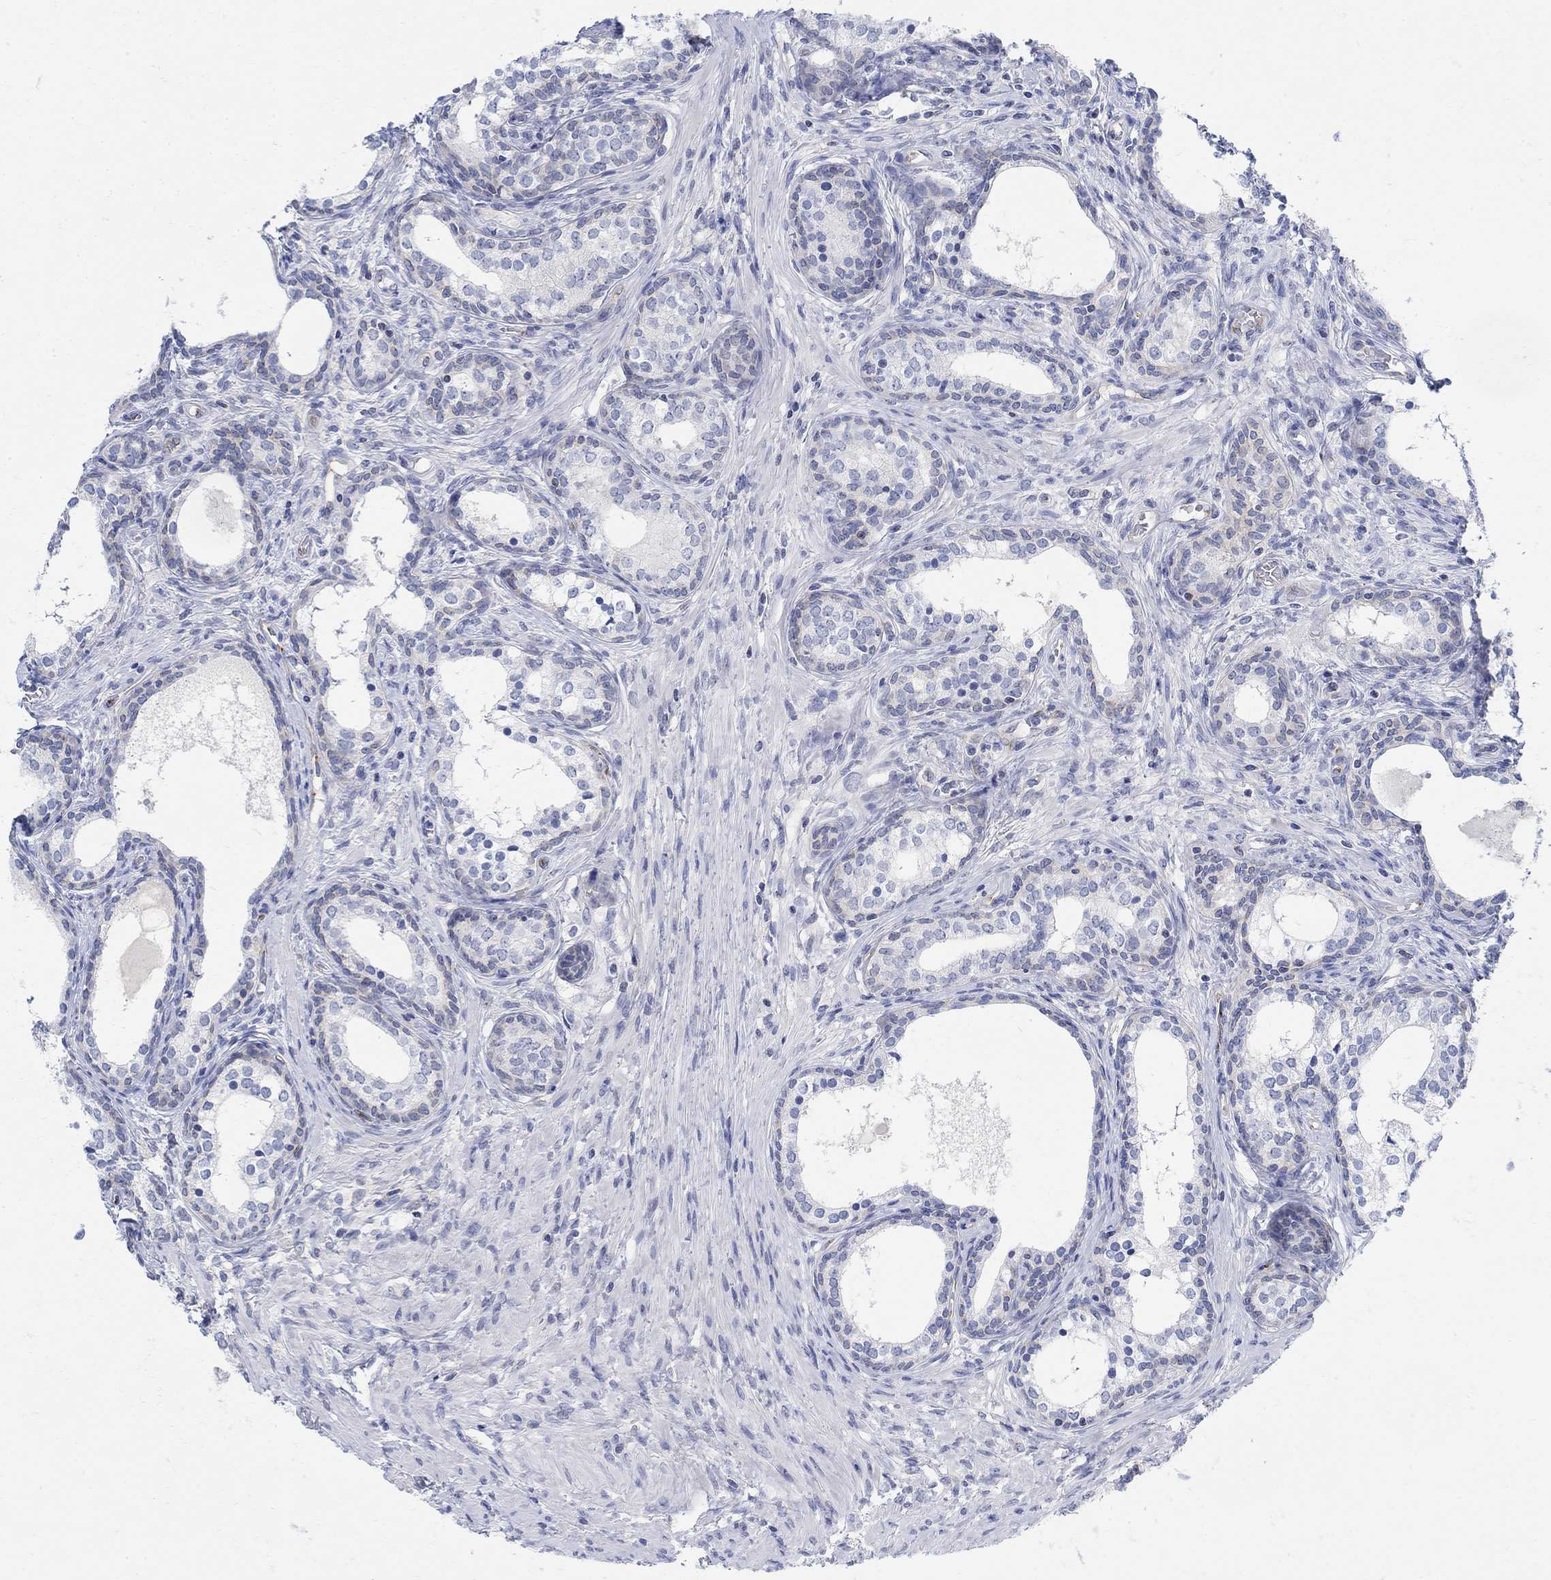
{"staining": {"intensity": "negative", "quantity": "none", "location": "none"}, "tissue": "prostate cancer", "cell_type": "Tumor cells", "image_type": "cancer", "snomed": [{"axis": "morphology", "description": "Adenocarcinoma, NOS"}, {"axis": "morphology", "description": "Adenocarcinoma, High grade"}, {"axis": "topography", "description": "Prostate"}], "caption": "Immunohistochemical staining of human prostate high-grade adenocarcinoma demonstrates no significant staining in tumor cells. (IHC, brightfield microscopy, high magnification).", "gene": "PHF21B", "patient": {"sex": "male", "age": 61}}